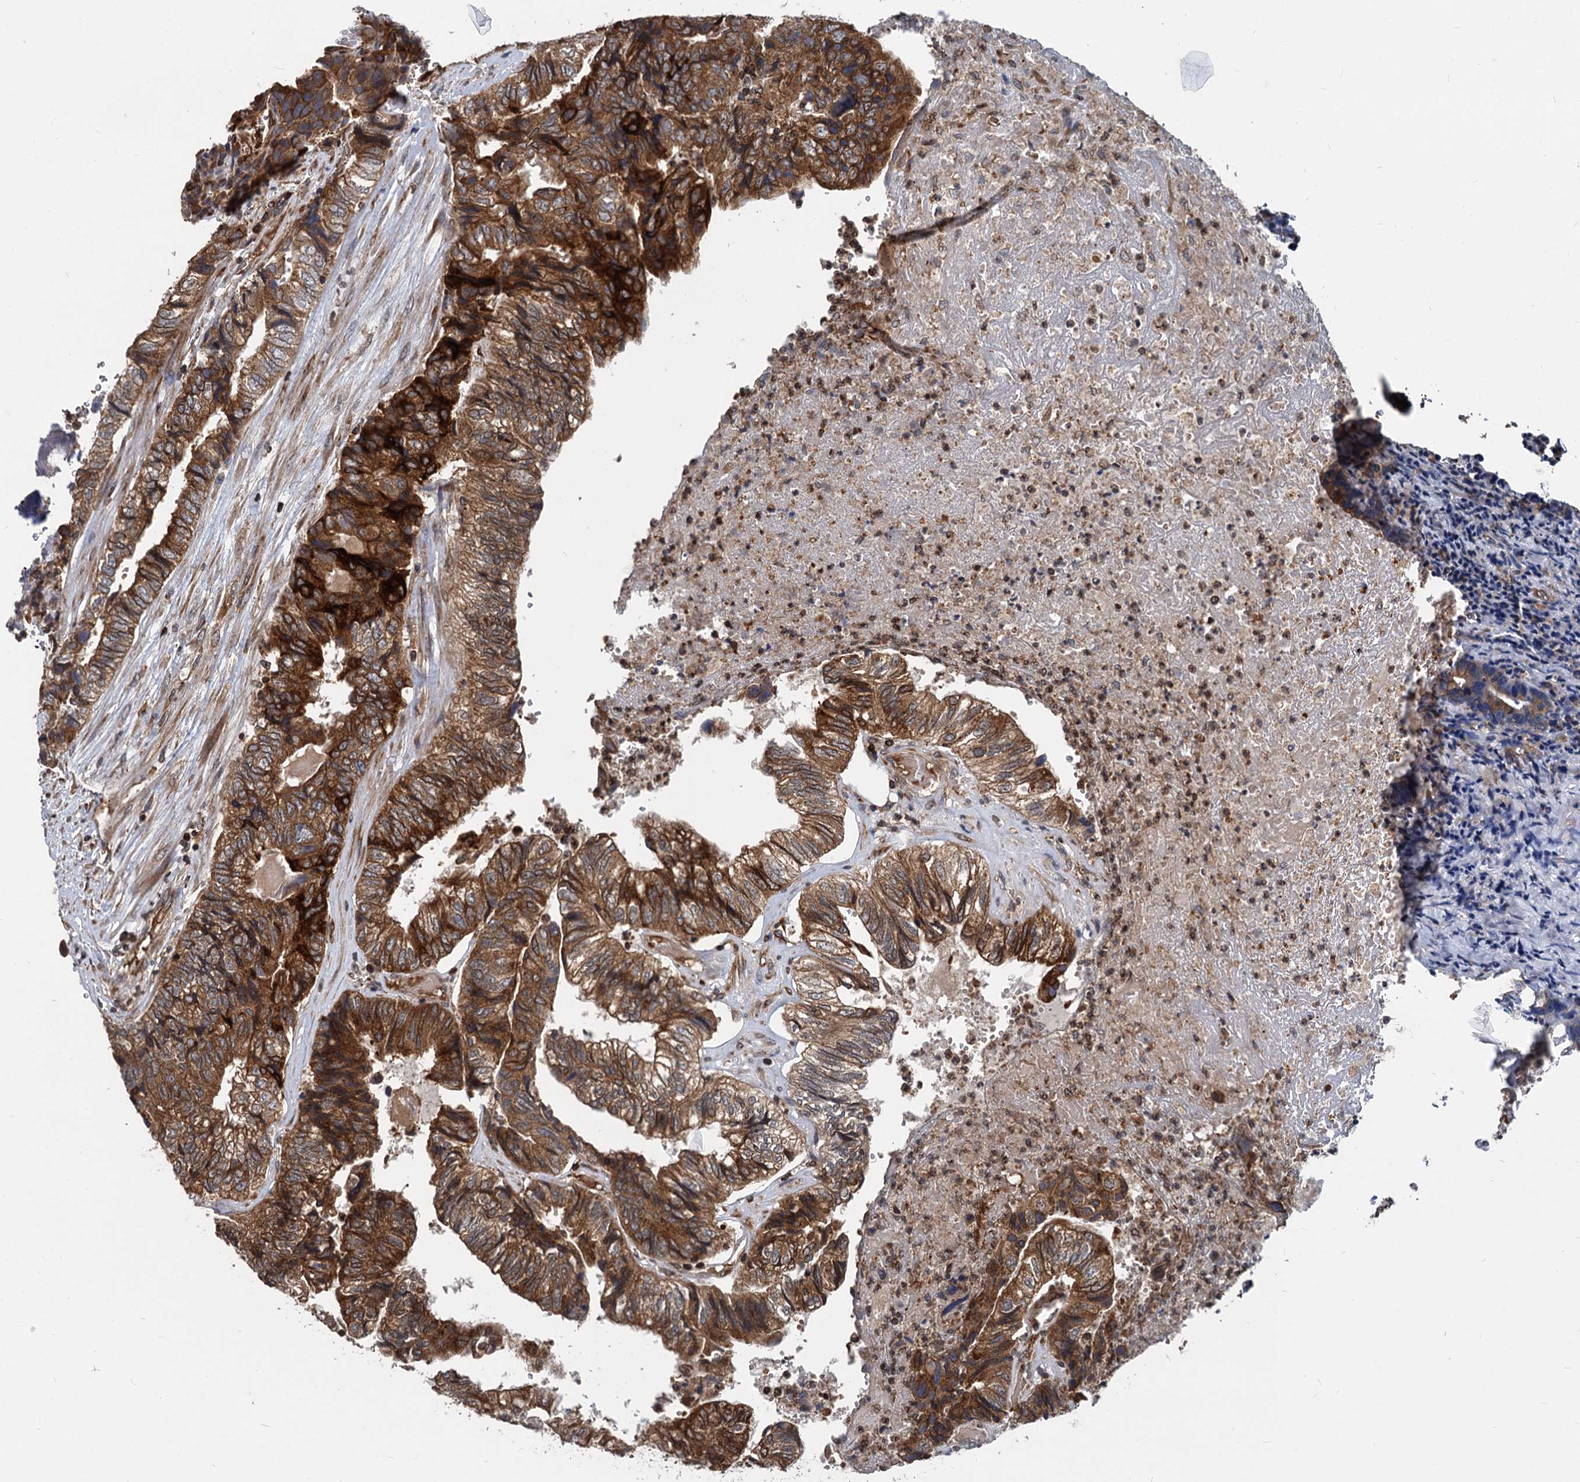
{"staining": {"intensity": "strong", "quantity": ">75%", "location": "cytoplasmic/membranous"}, "tissue": "colorectal cancer", "cell_type": "Tumor cells", "image_type": "cancer", "snomed": [{"axis": "morphology", "description": "Adenocarcinoma, NOS"}, {"axis": "topography", "description": "Colon"}], "caption": "IHC of human colorectal cancer (adenocarcinoma) exhibits high levels of strong cytoplasmic/membranous expression in about >75% of tumor cells.", "gene": "STIM1", "patient": {"sex": "female", "age": 67}}